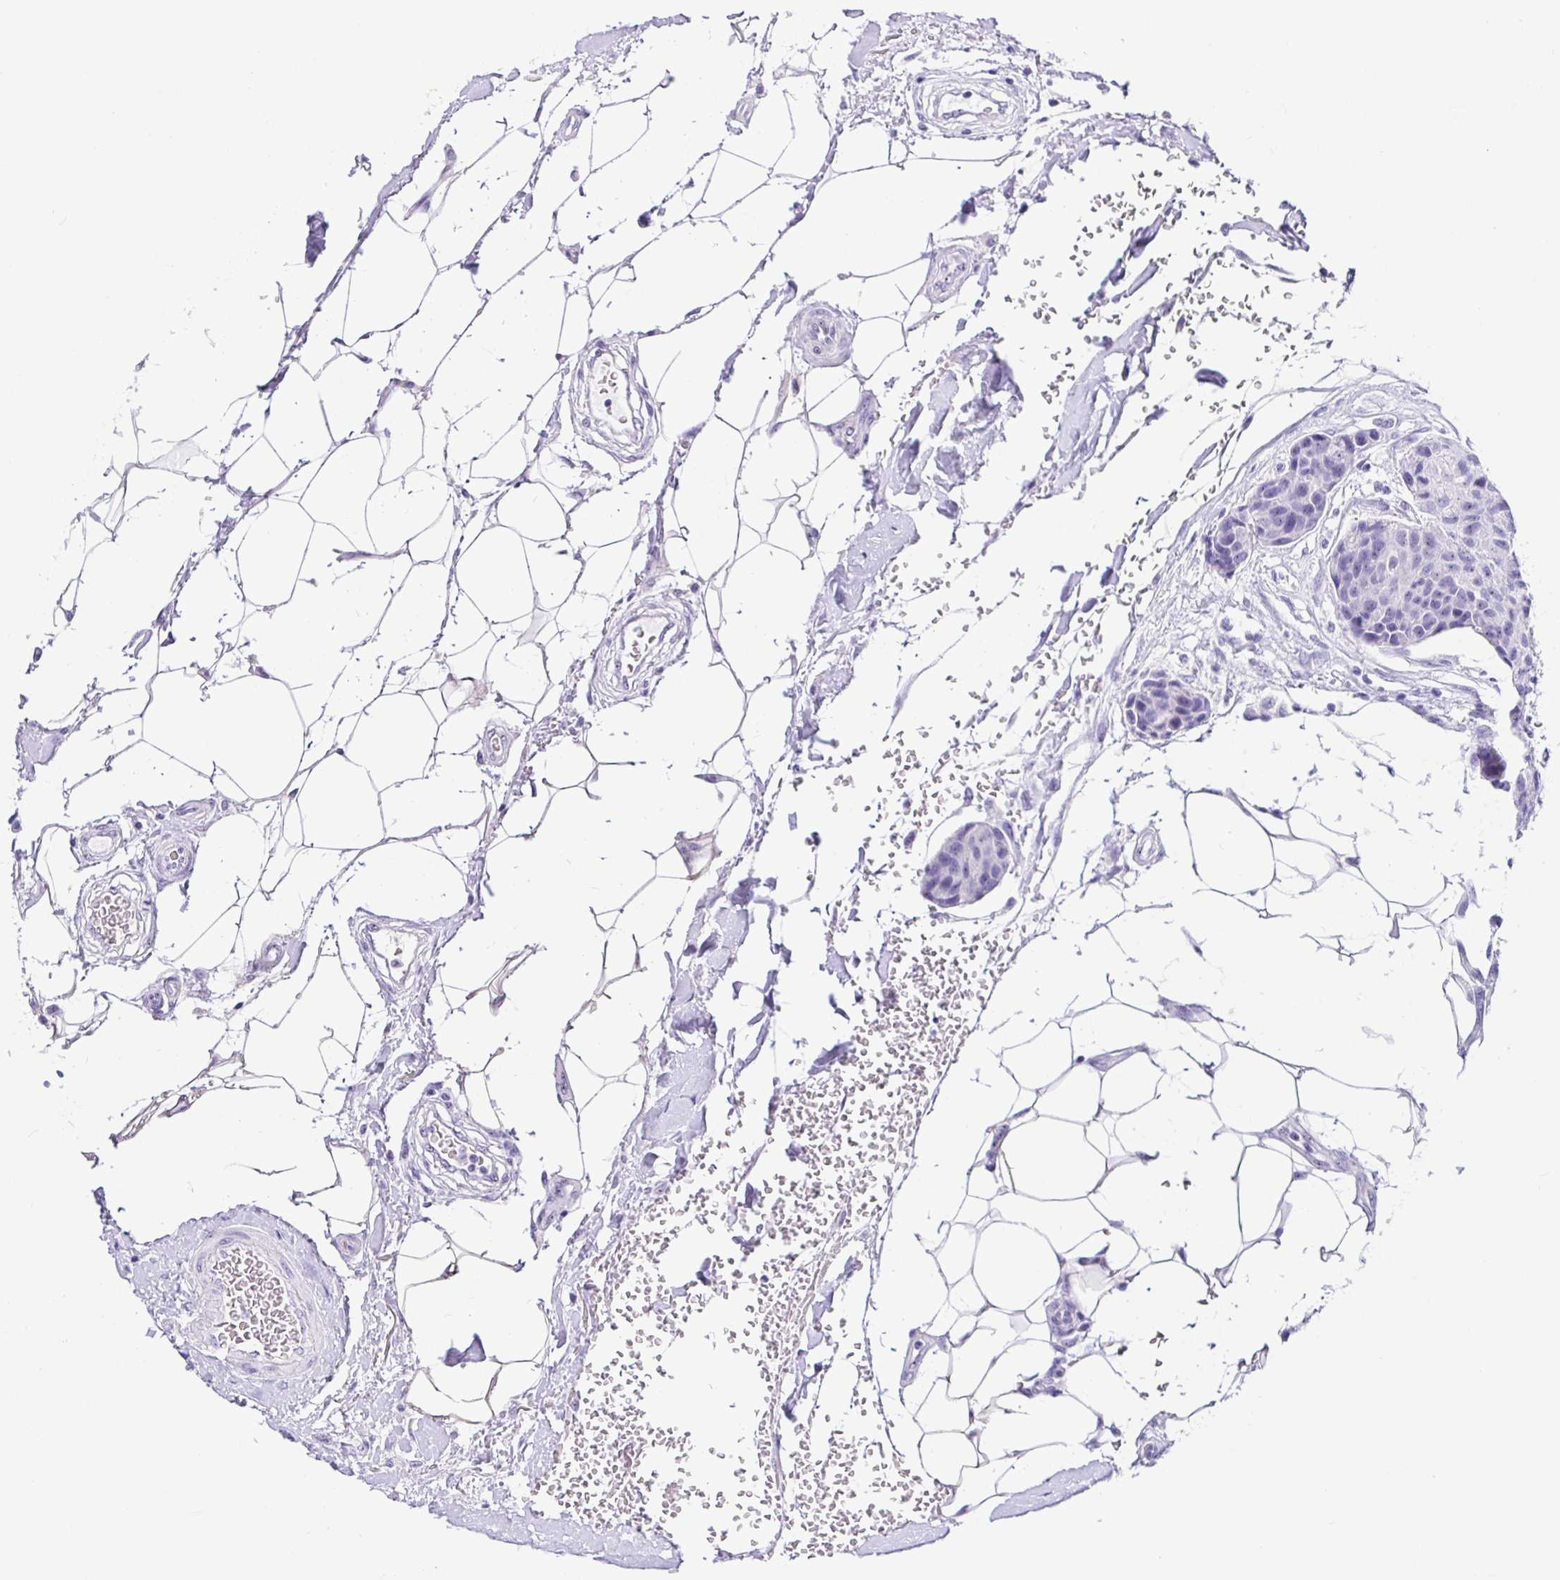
{"staining": {"intensity": "negative", "quantity": "none", "location": "none"}, "tissue": "breast cancer", "cell_type": "Tumor cells", "image_type": "cancer", "snomed": [{"axis": "morphology", "description": "Duct carcinoma"}, {"axis": "topography", "description": "Breast"}, {"axis": "topography", "description": "Lymph node"}], "caption": "High magnification brightfield microscopy of invasive ductal carcinoma (breast) stained with DAB (3,3'-diaminobenzidine) (brown) and counterstained with hematoxylin (blue): tumor cells show no significant positivity.", "gene": "PRAMEF19", "patient": {"sex": "female", "age": 80}}